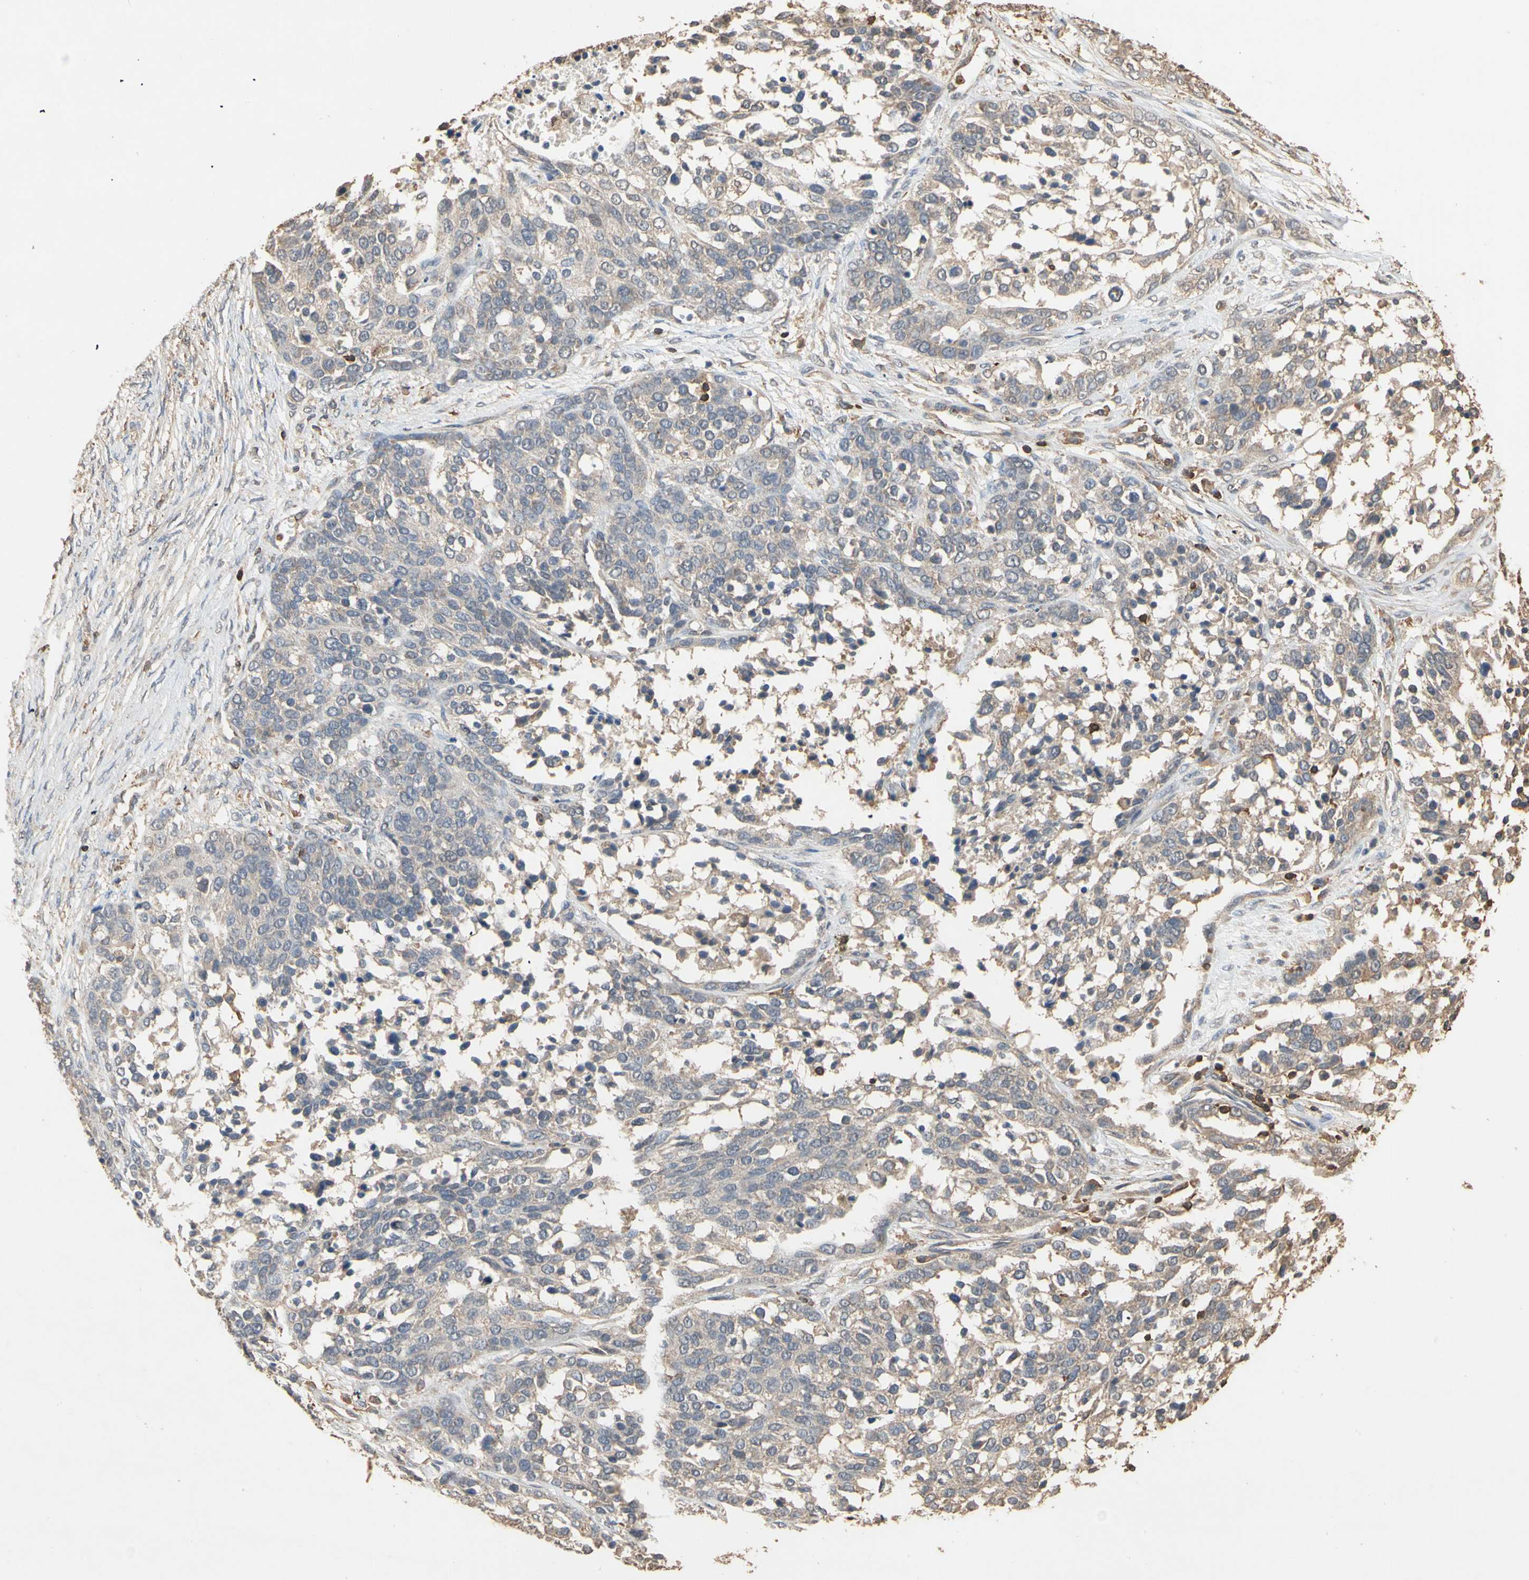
{"staining": {"intensity": "negative", "quantity": "none", "location": "none"}, "tissue": "ovarian cancer", "cell_type": "Tumor cells", "image_type": "cancer", "snomed": [{"axis": "morphology", "description": "Cystadenocarcinoma, serous, NOS"}, {"axis": "topography", "description": "Ovary"}], "caption": "Immunohistochemical staining of human ovarian cancer (serous cystadenocarcinoma) reveals no significant expression in tumor cells.", "gene": "MAP3K10", "patient": {"sex": "female", "age": 44}}